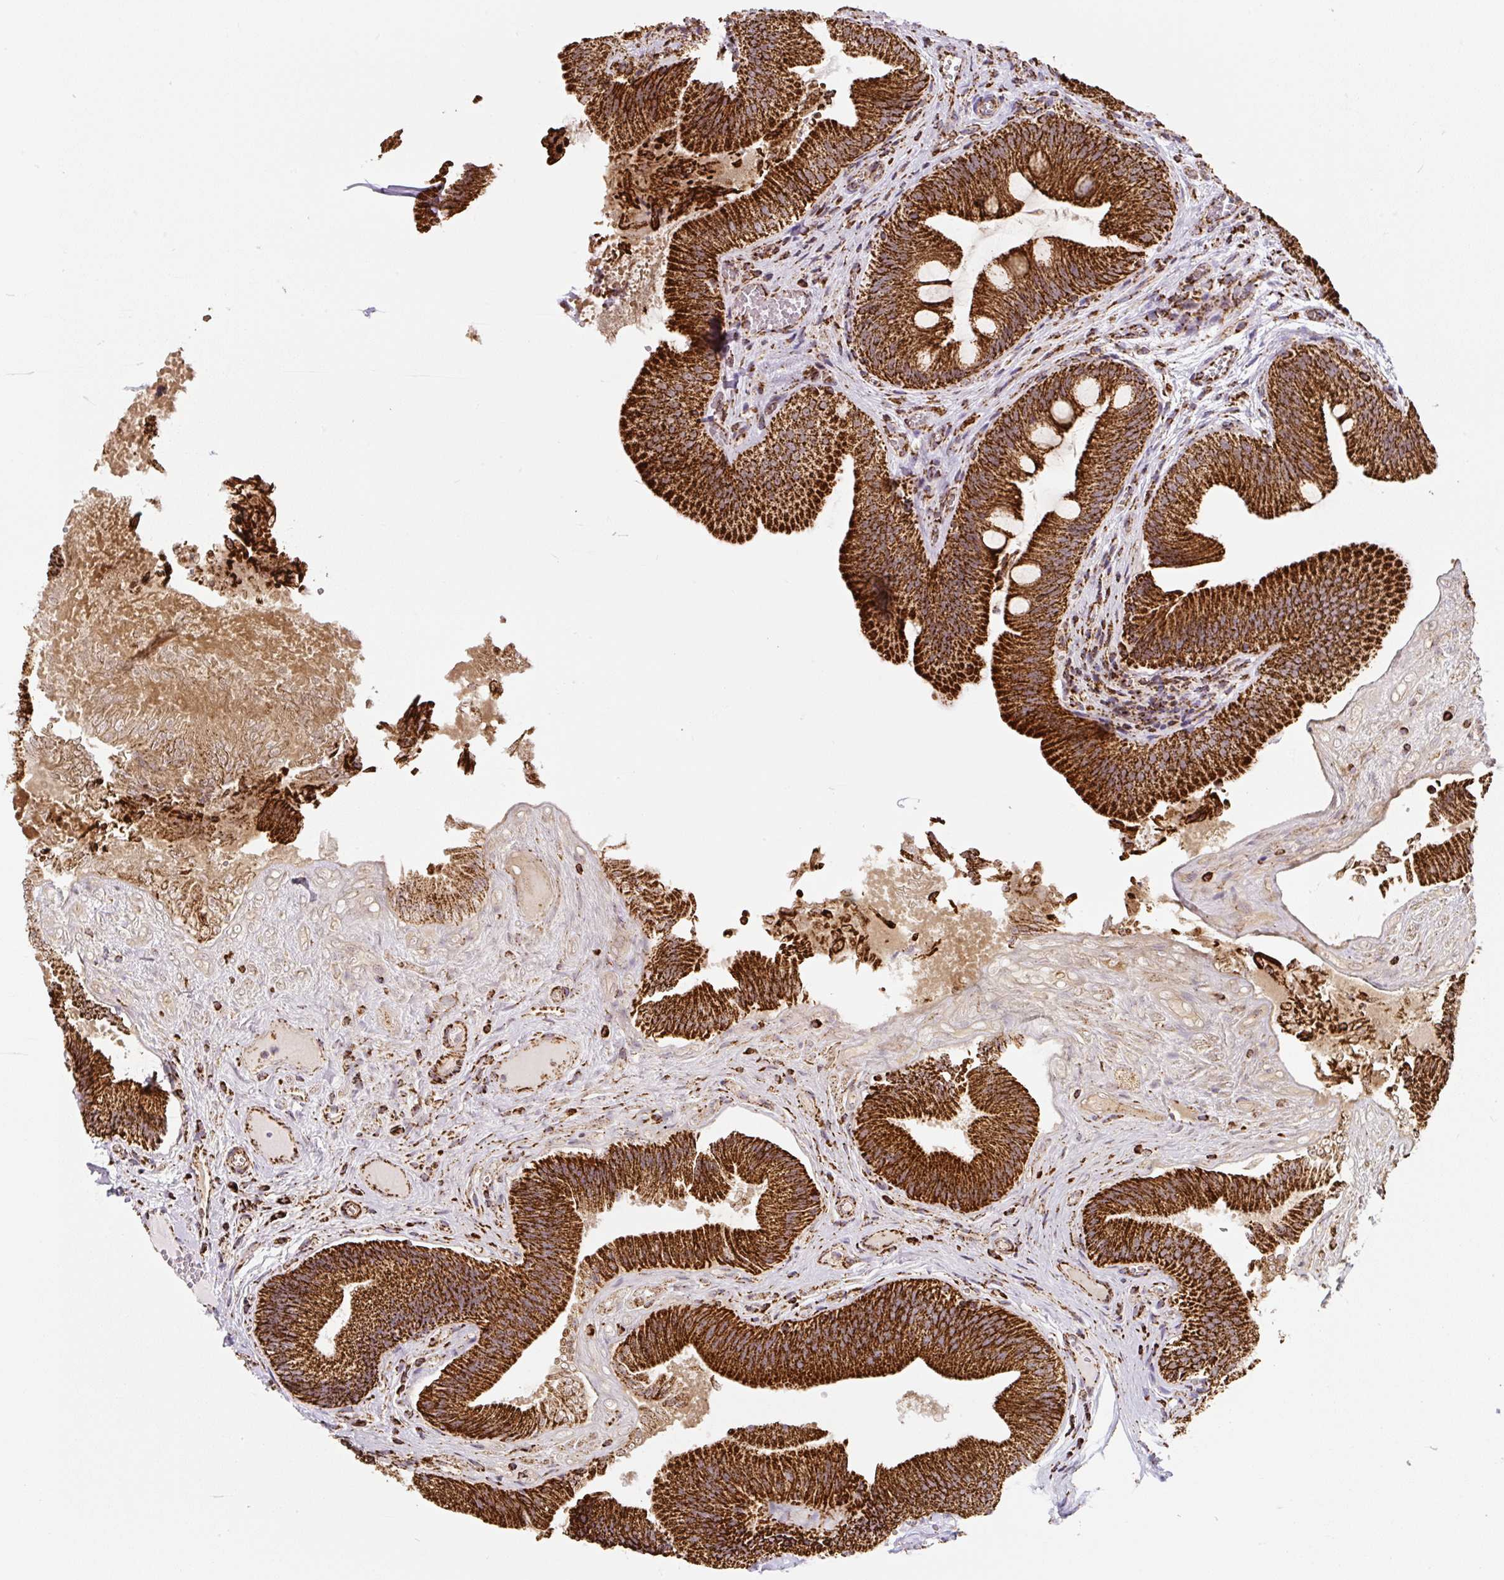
{"staining": {"intensity": "strong", "quantity": ">75%", "location": "cytoplasmic/membranous"}, "tissue": "gallbladder", "cell_type": "Glandular cells", "image_type": "normal", "snomed": [{"axis": "morphology", "description": "Normal tissue, NOS"}, {"axis": "topography", "description": "Gallbladder"}], "caption": "Protein analysis of normal gallbladder reveals strong cytoplasmic/membranous staining in about >75% of glandular cells. Using DAB (brown) and hematoxylin (blue) stains, captured at high magnification using brightfield microscopy.", "gene": "ATP5F1A", "patient": {"sex": "male", "age": 17}}